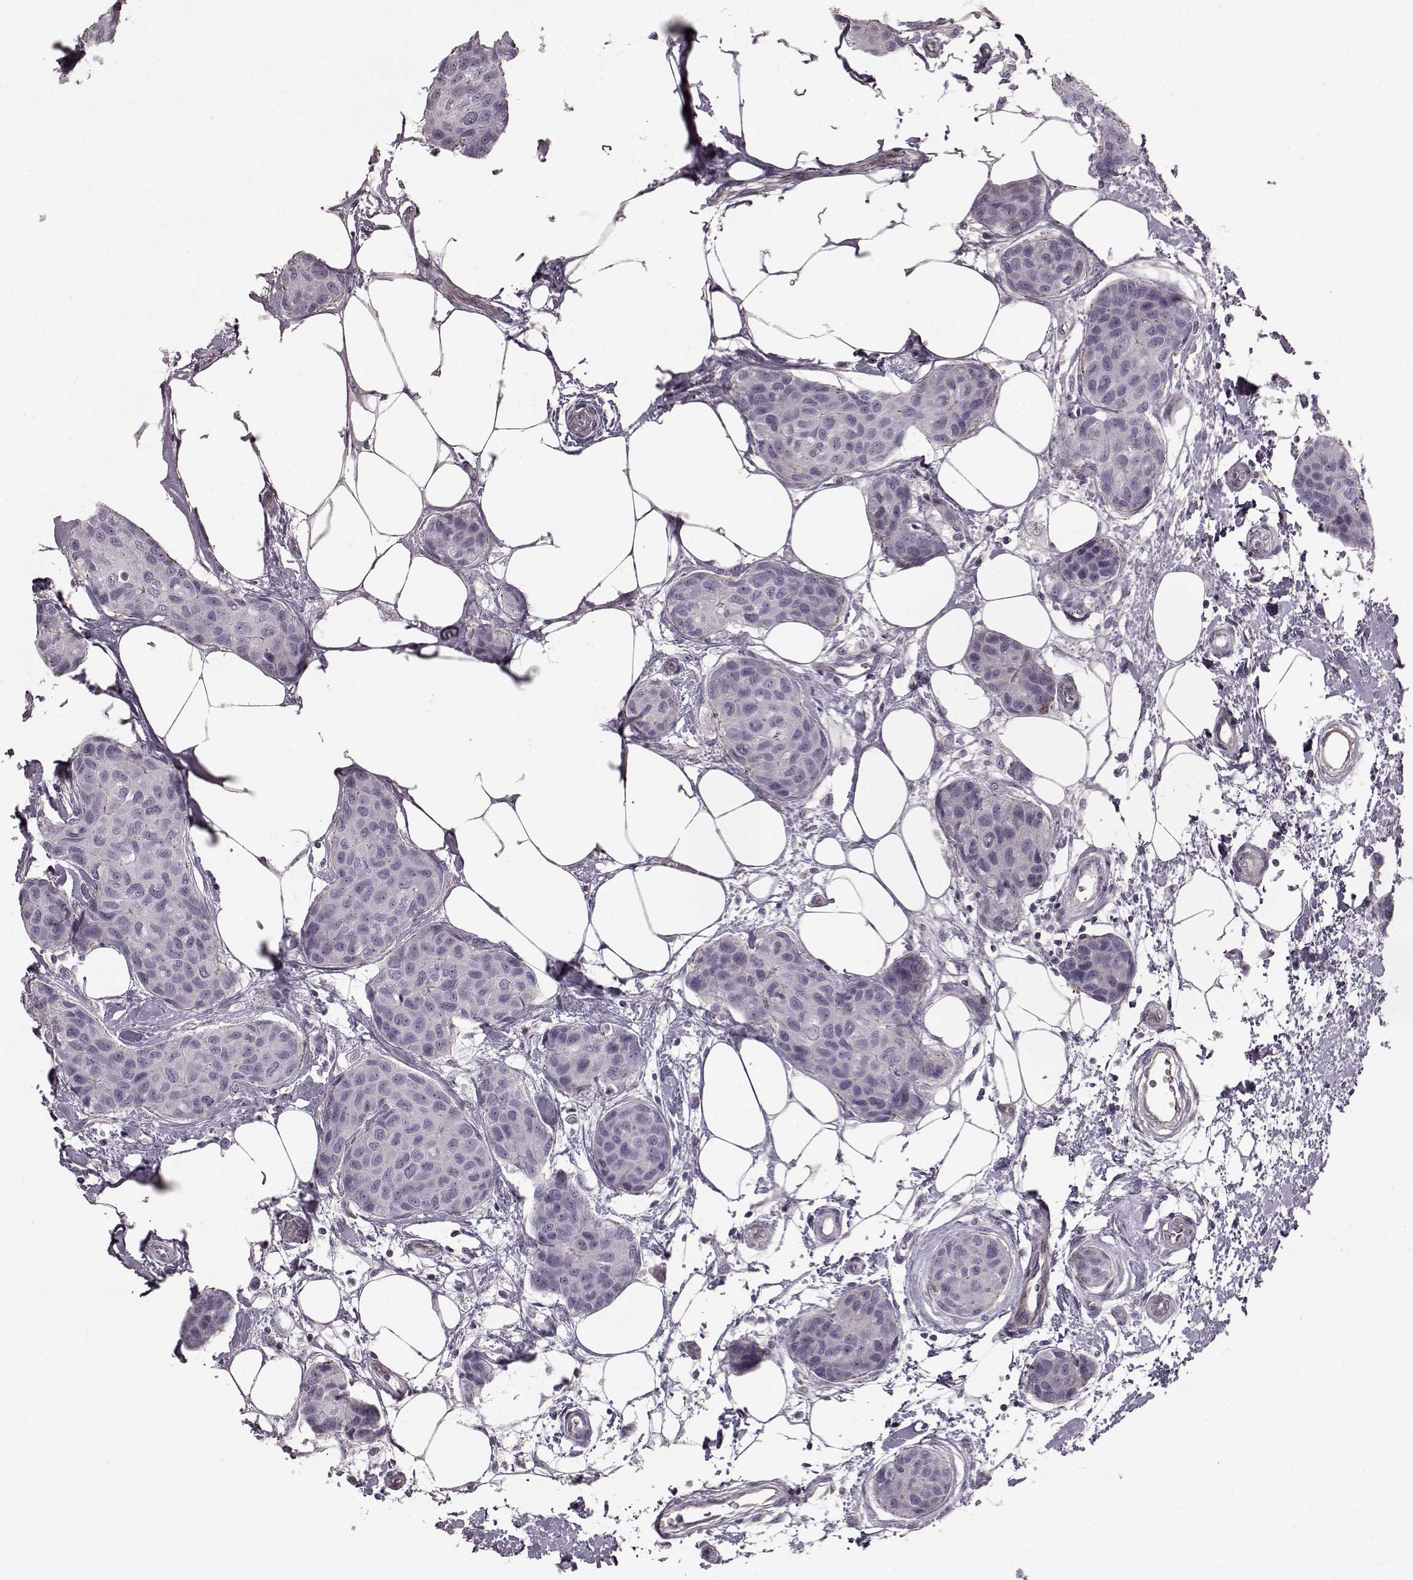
{"staining": {"intensity": "negative", "quantity": "none", "location": "none"}, "tissue": "breast cancer", "cell_type": "Tumor cells", "image_type": "cancer", "snomed": [{"axis": "morphology", "description": "Duct carcinoma"}, {"axis": "topography", "description": "Breast"}], "caption": "Tumor cells show no significant expression in breast cancer.", "gene": "PDCD1", "patient": {"sex": "female", "age": 80}}